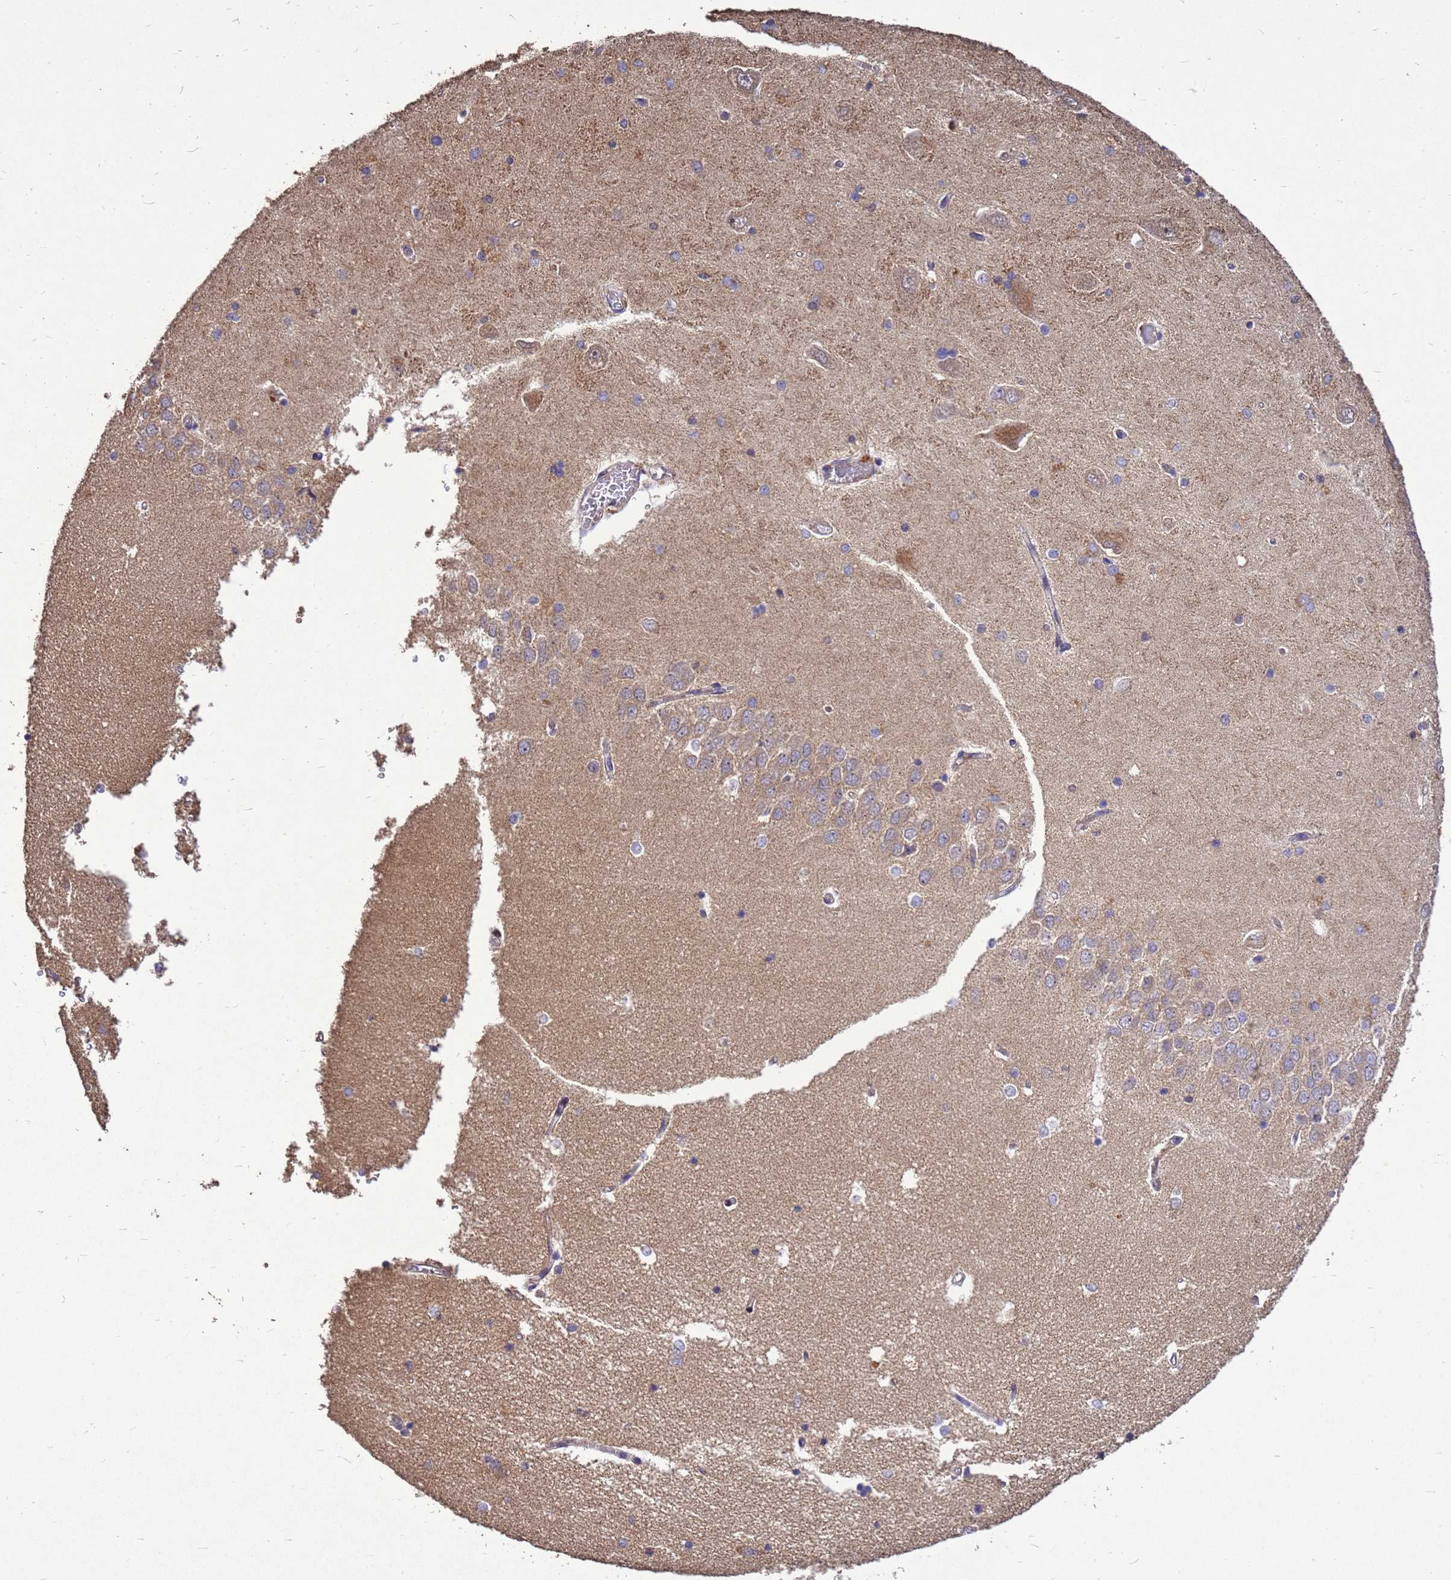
{"staining": {"intensity": "negative", "quantity": "none", "location": "none"}, "tissue": "hippocampus", "cell_type": "Glial cells", "image_type": "normal", "snomed": [{"axis": "morphology", "description": "Normal tissue, NOS"}, {"axis": "topography", "description": "Hippocampus"}], "caption": "Immunohistochemistry photomicrograph of normal hippocampus: hippocampus stained with DAB (3,3'-diaminobenzidine) exhibits no significant protein staining in glial cells.", "gene": "RSPRY1", "patient": {"sex": "male", "age": 45}}